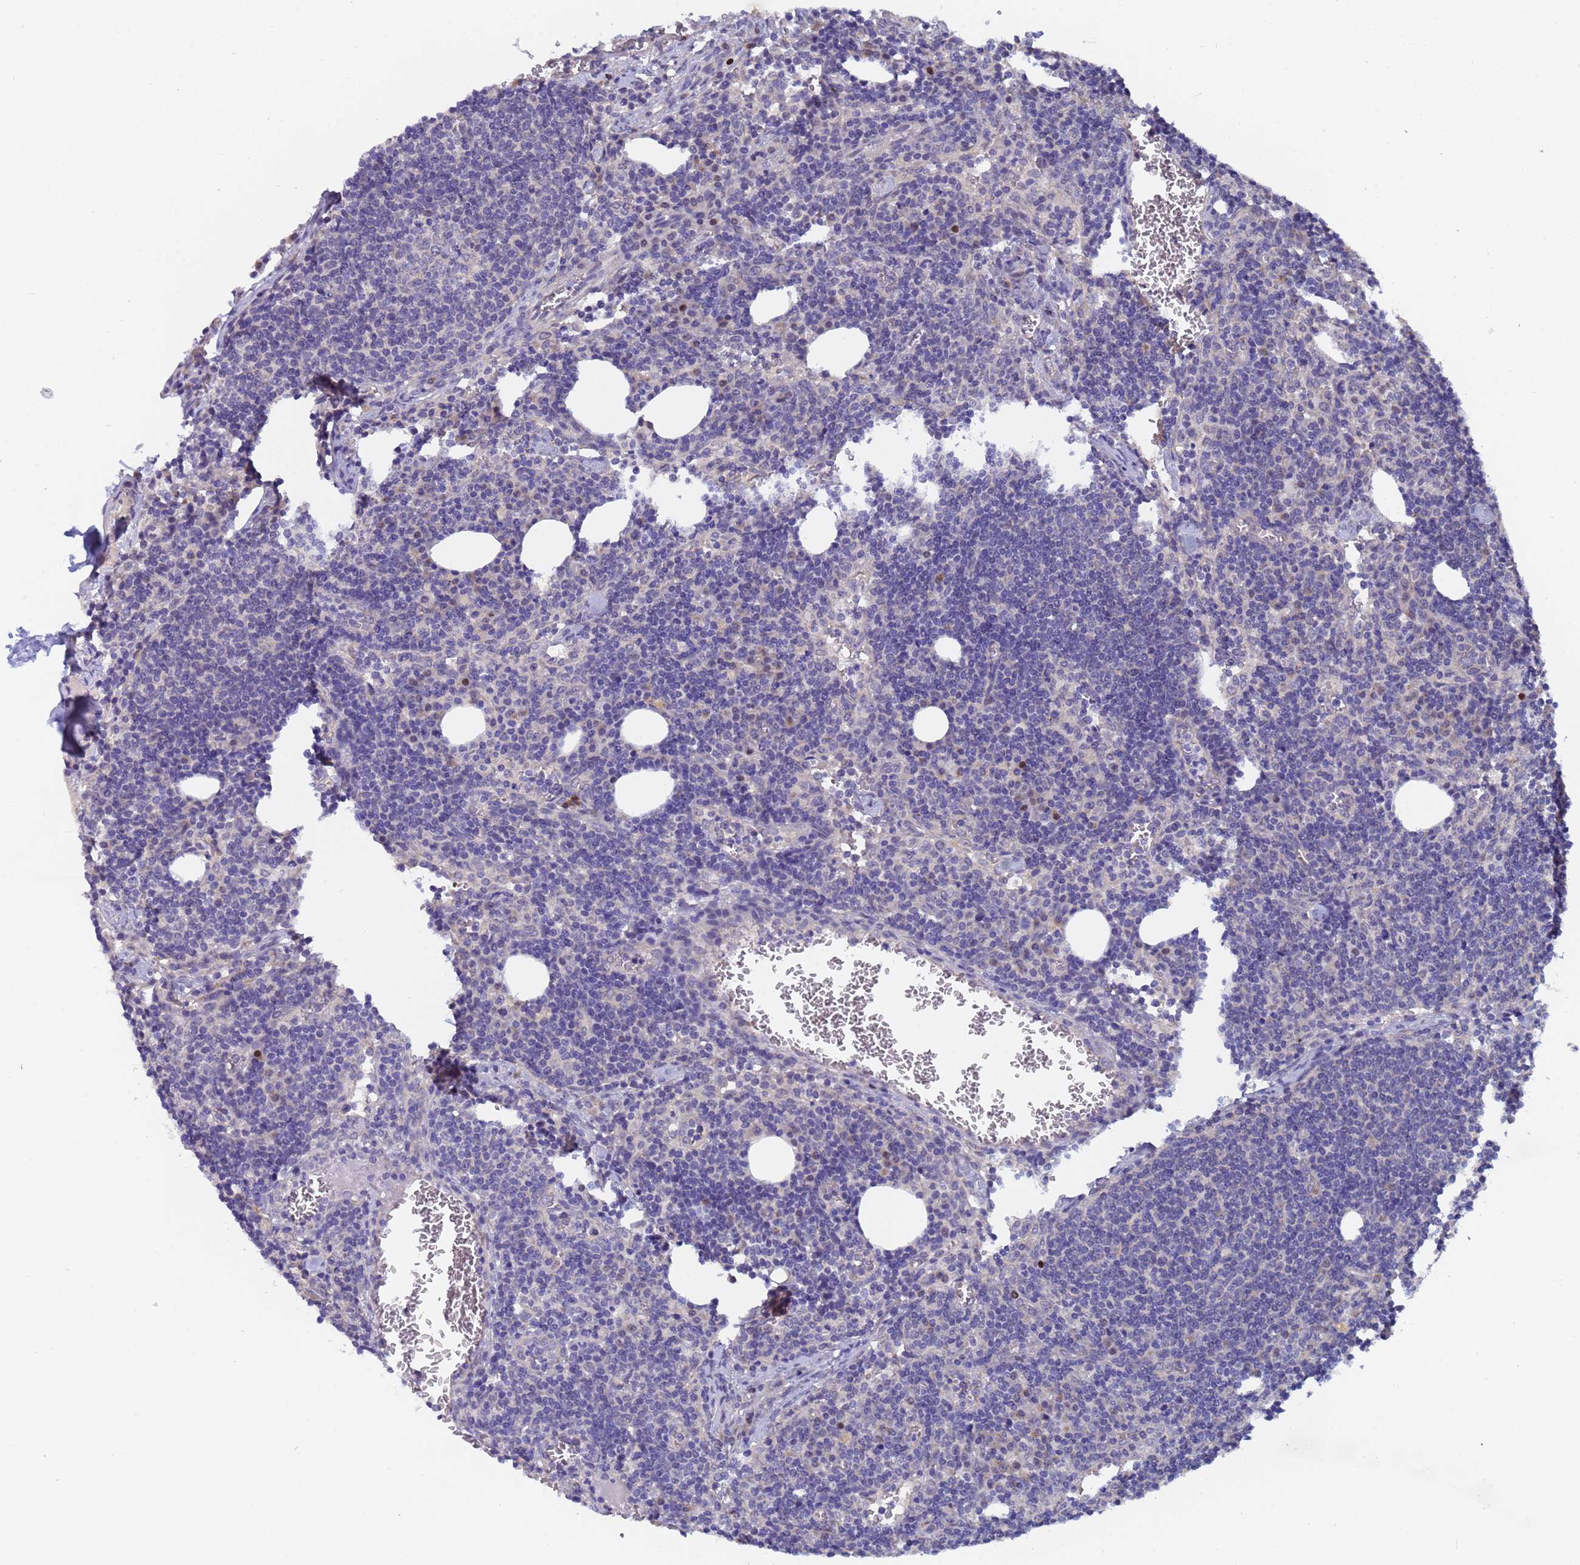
{"staining": {"intensity": "negative", "quantity": "none", "location": "none"}, "tissue": "lymph node", "cell_type": "Germinal center cells", "image_type": "normal", "snomed": [{"axis": "morphology", "description": "Normal tissue, NOS"}, {"axis": "topography", "description": "Lymph node"}], "caption": "An immunohistochemistry image of normal lymph node is shown. There is no staining in germinal center cells of lymph node. (Stains: DAB immunohistochemistry (IHC) with hematoxylin counter stain, Microscopy: brightfield microscopy at high magnification).", "gene": "IHO1", "patient": {"sex": "female", "age": 27}}